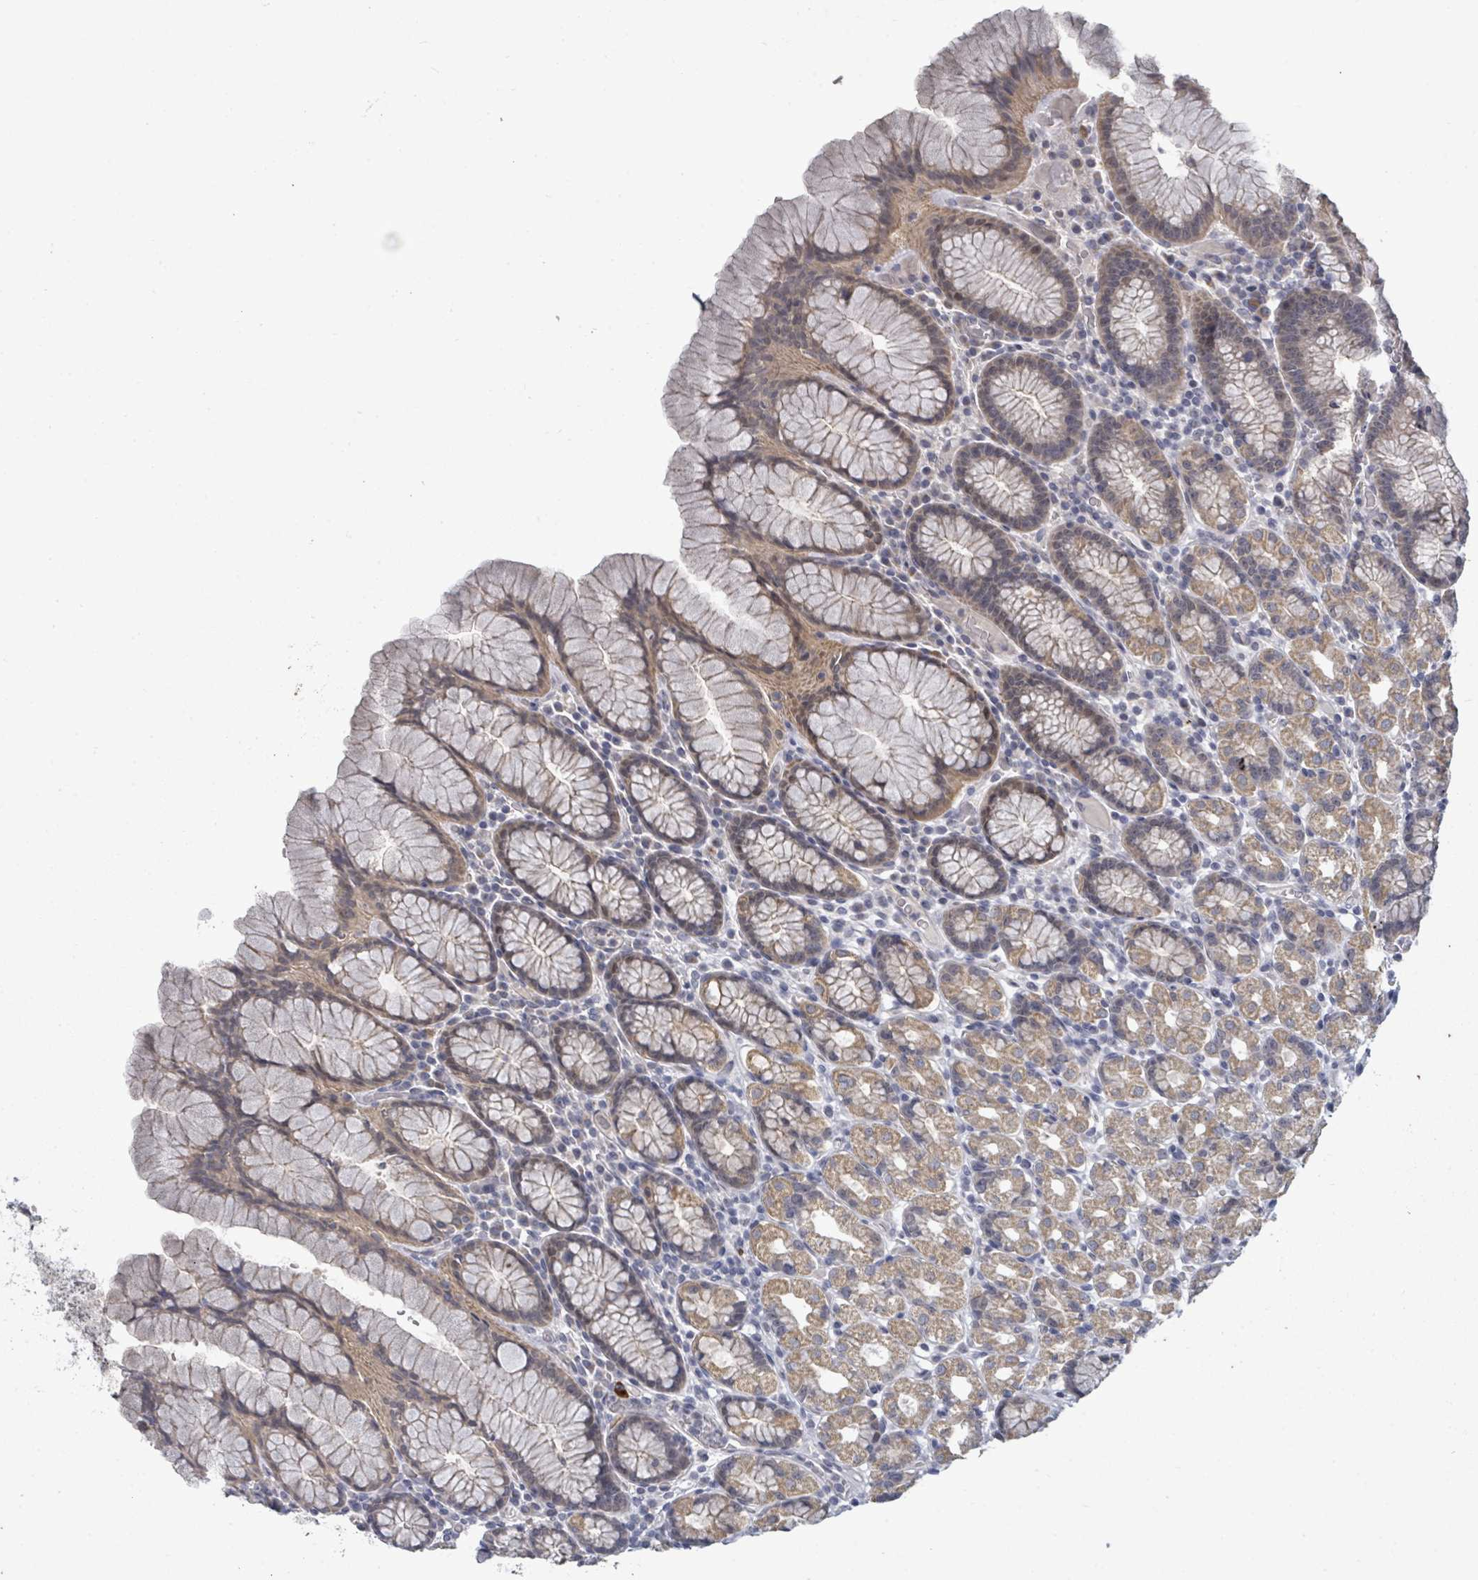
{"staining": {"intensity": "moderate", "quantity": ">75%", "location": "cytoplasmic/membranous,nuclear"}, "tissue": "stomach", "cell_type": "Glandular cells", "image_type": "normal", "snomed": [{"axis": "morphology", "description": "Normal tissue, NOS"}, {"axis": "topography", "description": "Stomach, upper"}, {"axis": "topography", "description": "Stomach"}], "caption": "IHC (DAB (3,3'-diaminobenzidine)) staining of unremarkable human stomach shows moderate cytoplasmic/membranous,nuclear protein staining in approximately >75% of glandular cells.", "gene": "ASB12", "patient": {"sex": "male", "age": 62}}